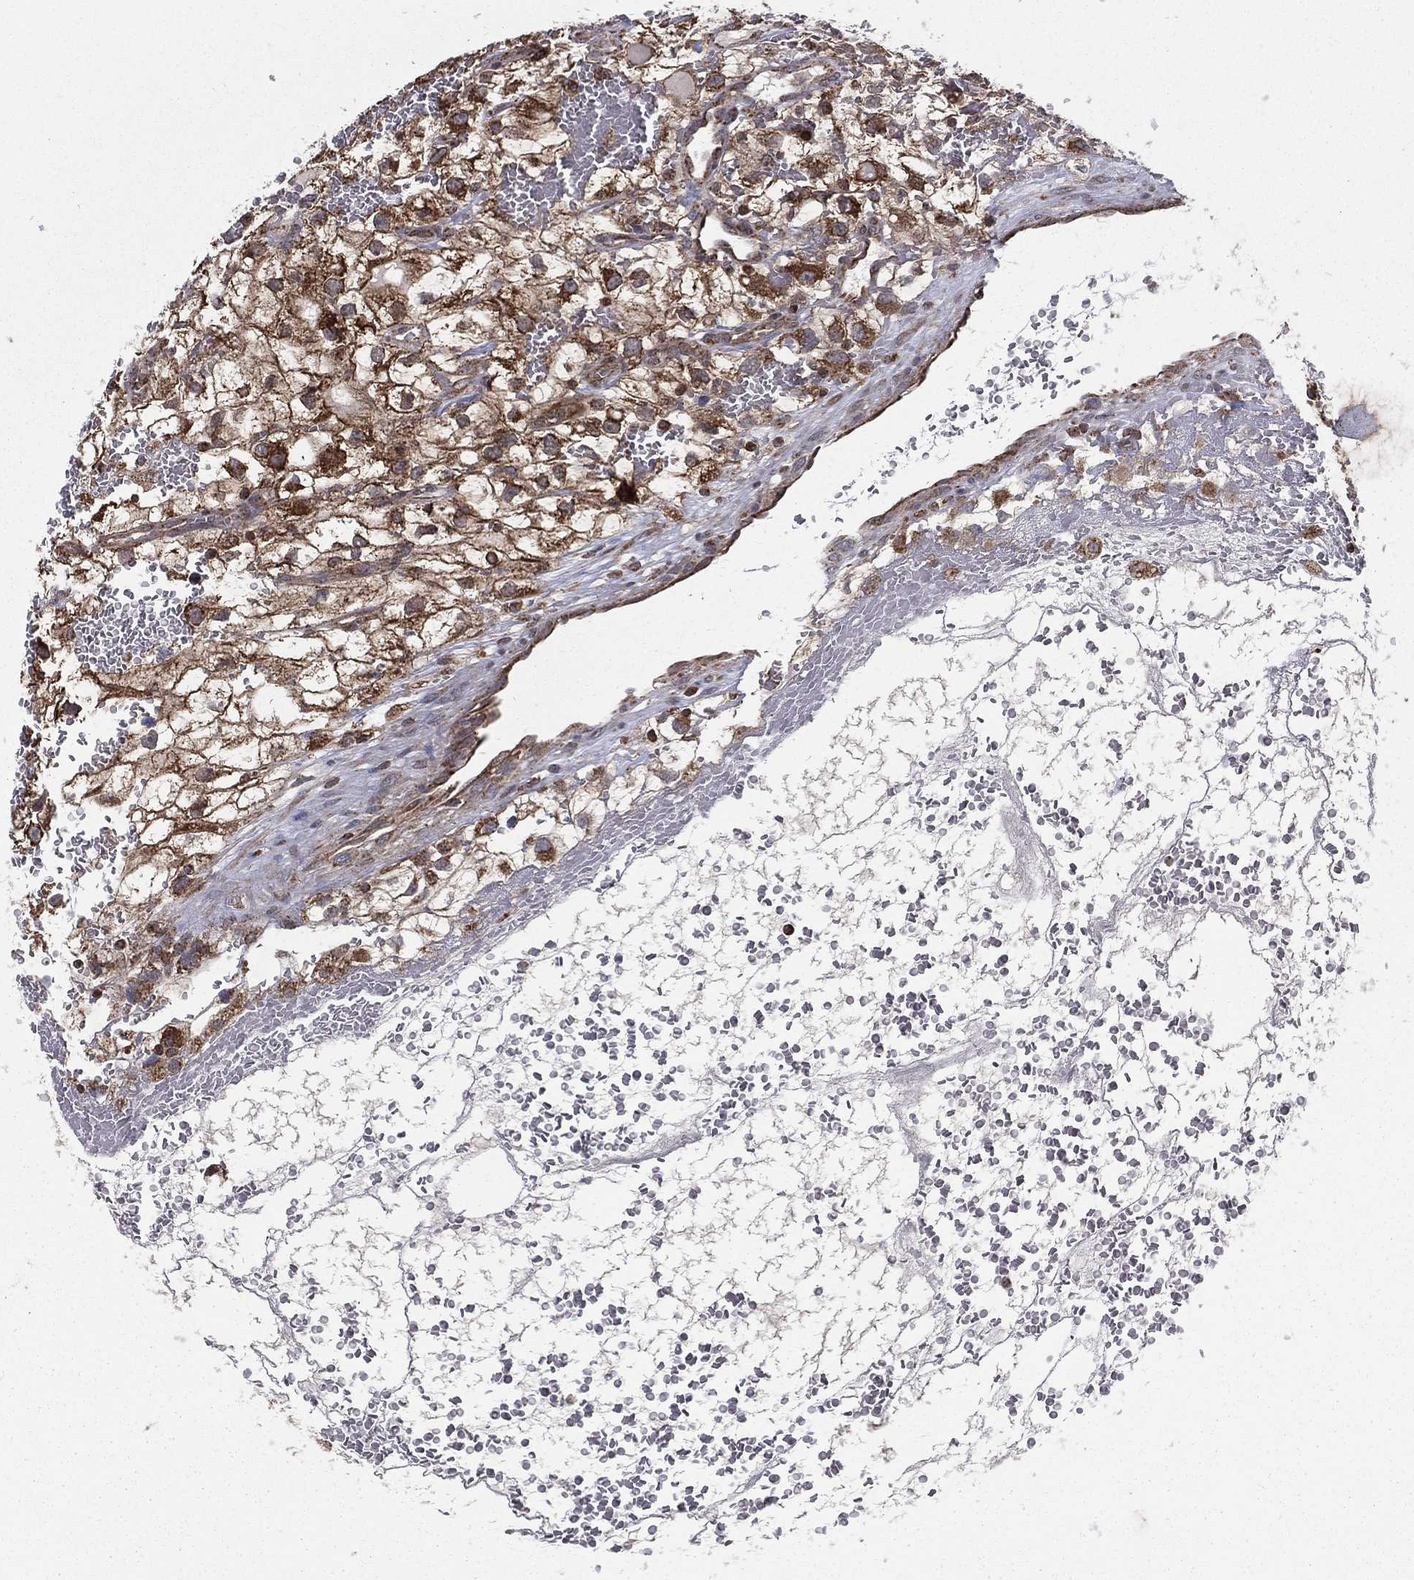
{"staining": {"intensity": "strong", "quantity": ">75%", "location": "cytoplasmic/membranous"}, "tissue": "renal cancer", "cell_type": "Tumor cells", "image_type": "cancer", "snomed": [{"axis": "morphology", "description": "Adenocarcinoma, NOS"}, {"axis": "topography", "description": "Kidney"}], "caption": "Immunohistochemistry (IHC) (DAB) staining of human adenocarcinoma (renal) reveals strong cytoplasmic/membranous protein positivity in approximately >75% of tumor cells.", "gene": "RIGI", "patient": {"sex": "male", "age": 59}}